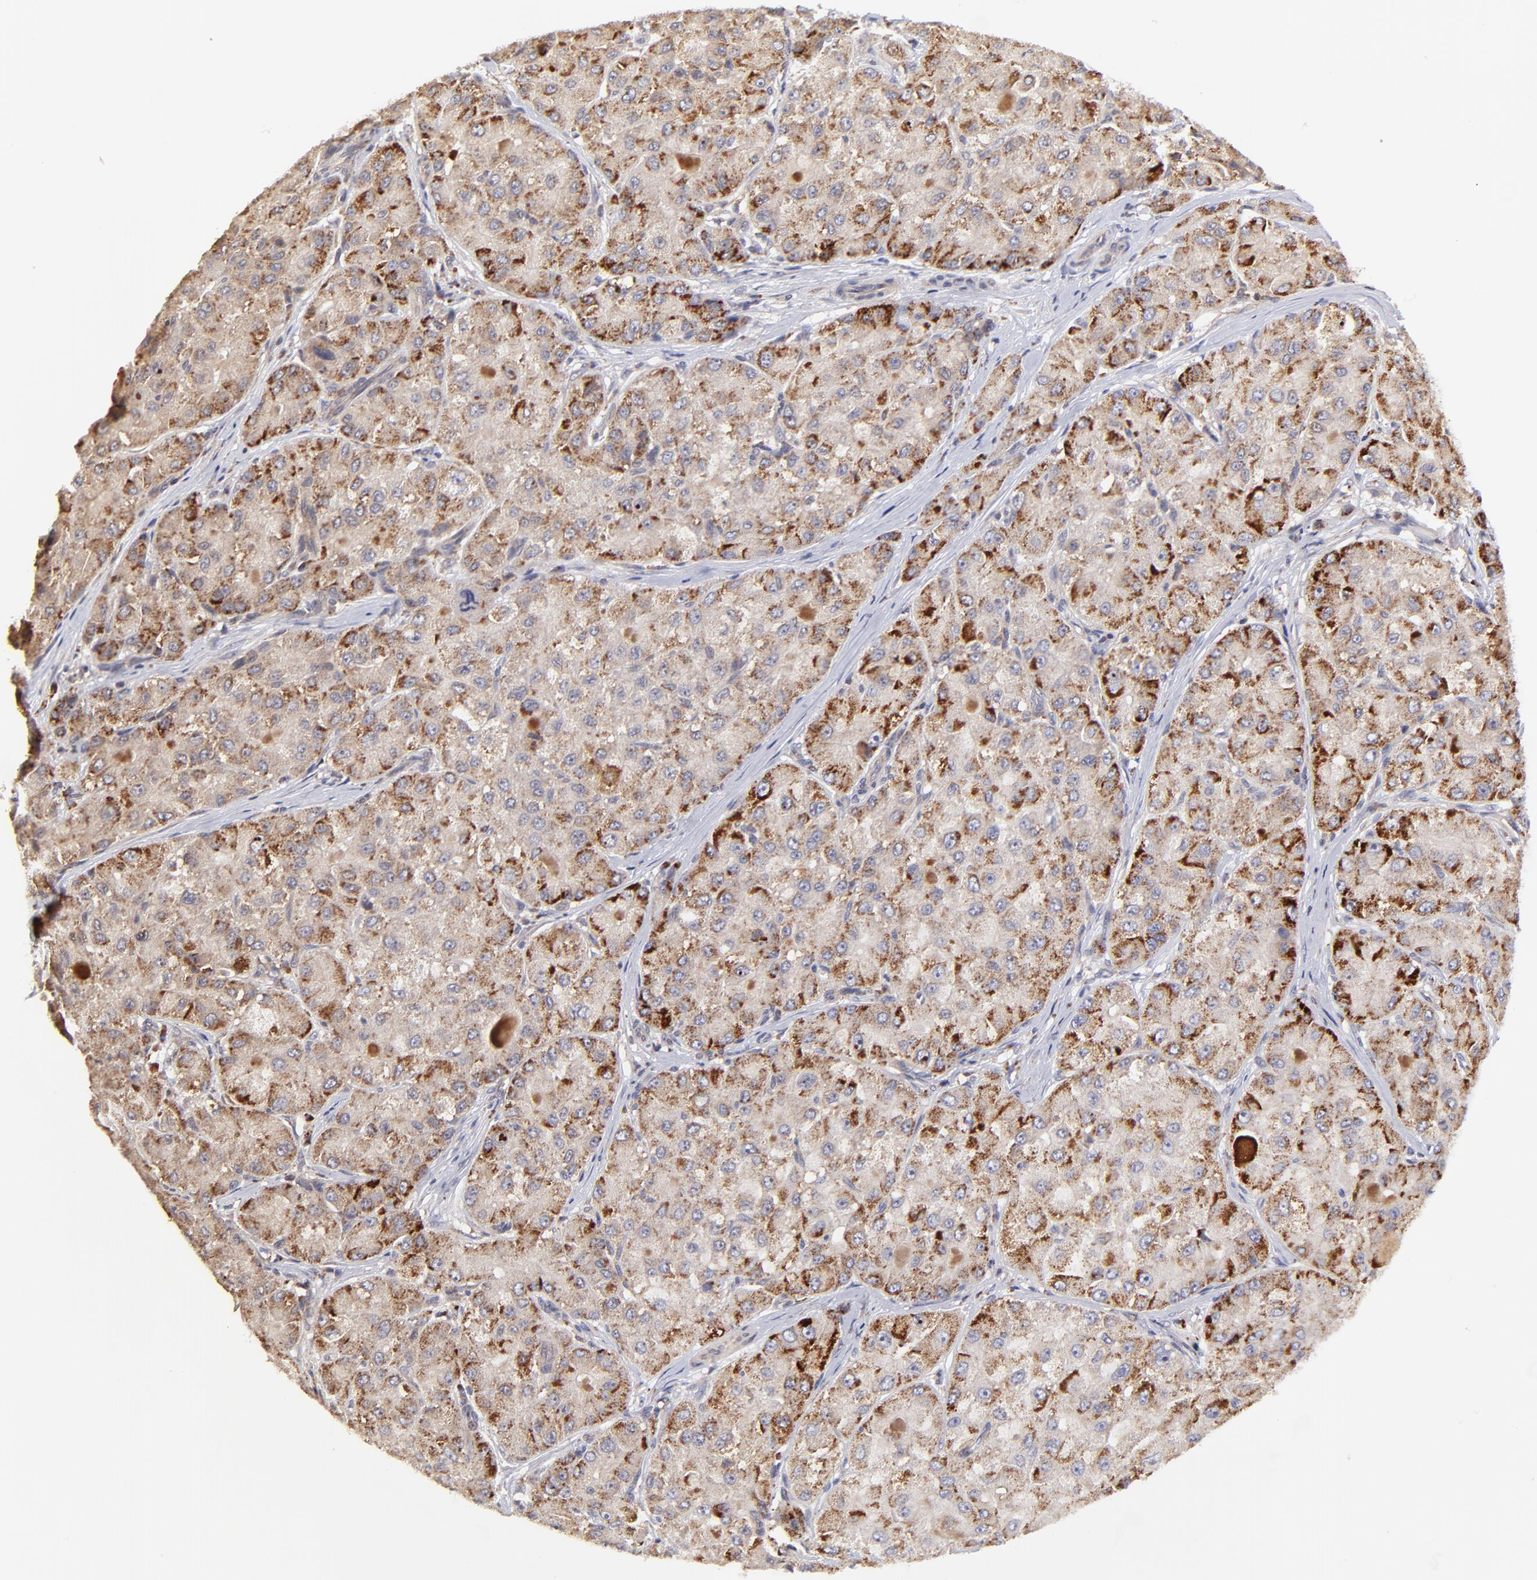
{"staining": {"intensity": "strong", "quantity": "<25%", "location": "cytoplasmic/membranous"}, "tissue": "liver cancer", "cell_type": "Tumor cells", "image_type": "cancer", "snomed": [{"axis": "morphology", "description": "Carcinoma, Hepatocellular, NOS"}, {"axis": "topography", "description": "Liver"}], "caption": "Human liver cancer stained for a protein (brown) reveals strong cytoplasmic/membranous positive positivity in about <25% of tumor cells.", "gene": "MAP2K7", "patient": {"sex": "male", "age": 80}}